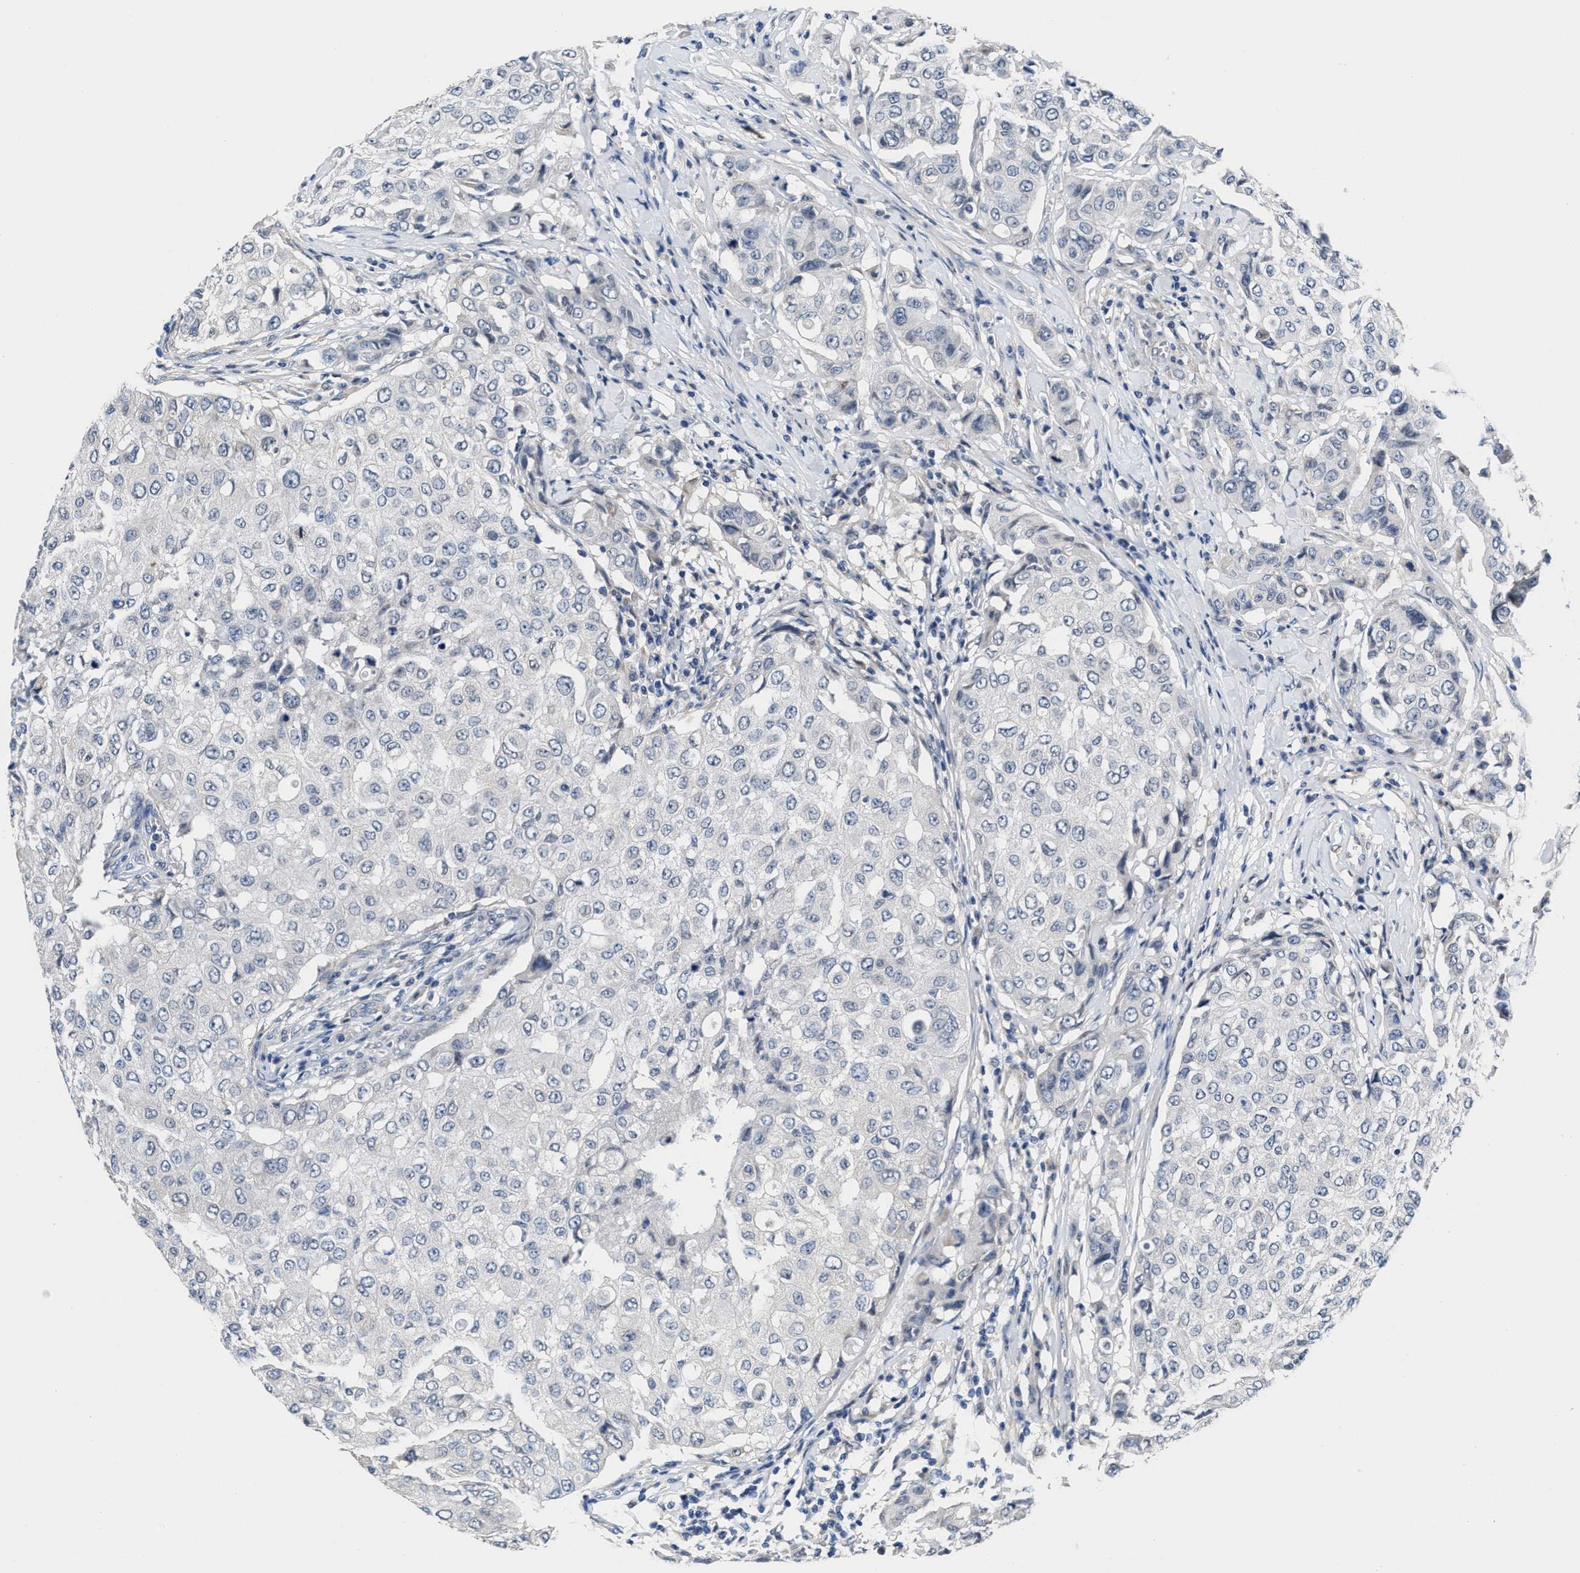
{"staining": {"intensity": "negative", "quantity": "none", "location": "none"}, "tissue": "breast cancer", "cell_type": "Tumor cells", "image_type": "cancer", "snomed": [{"axis": "morphology", "description": "Duct carcinoma"}, {"axis": "topography", "description": "Breast"}], "caption": "Immunohistochemistry (IHC) of human breast infiltrating ductal carcinoma reveals no expression in tumor cells. (DAB immunohistochemistry (IHC) visualized using brightfield microscopy, high magnification).", "gene": "MYH3", "patient": {"sex": "female", "age": 27}}